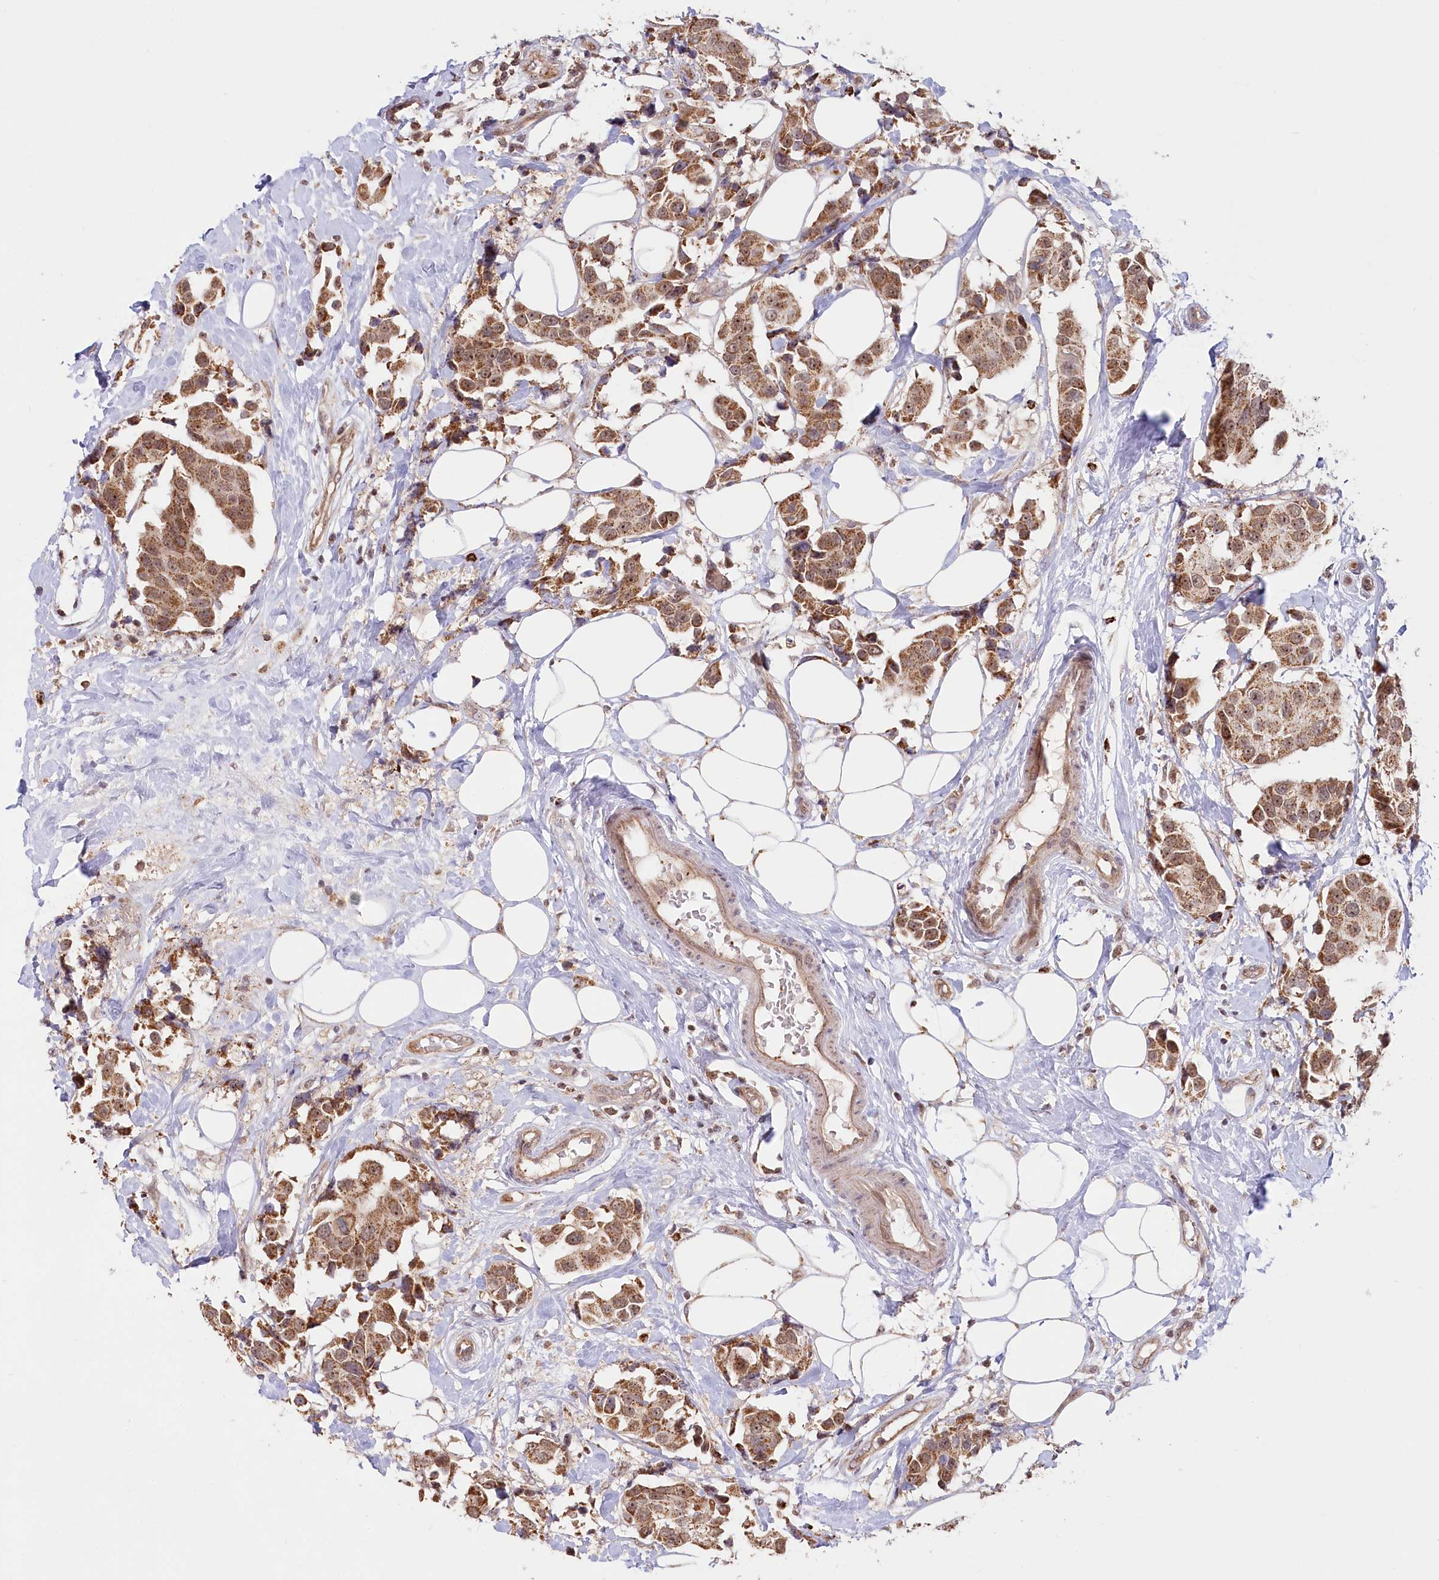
{"staining": {"intensity": "moderate", "quantity": ">75%", "location": "cytoplasmic/membranous"}, "tissue": "breast cancer", "cell_type": "Tumor cells", "image_type": "cancer", "snomed": [{"axis": "morphology", "description": "Normal tissue, NOS"}, {"axis": "morphology", "description": "Duct carcinoma"}, {"axis": "topography", "description": "Breast"}], "caption": "Approximately >75% of tumor cells in human breast cancer (intraductal carcinoma) exhibit moderate cytoplasmic/membranous protein positivity as visualized by brown immunohistochemical staining.", "gene": "RTN4IP1", "patient": {"sex": "female", "age": 39}}